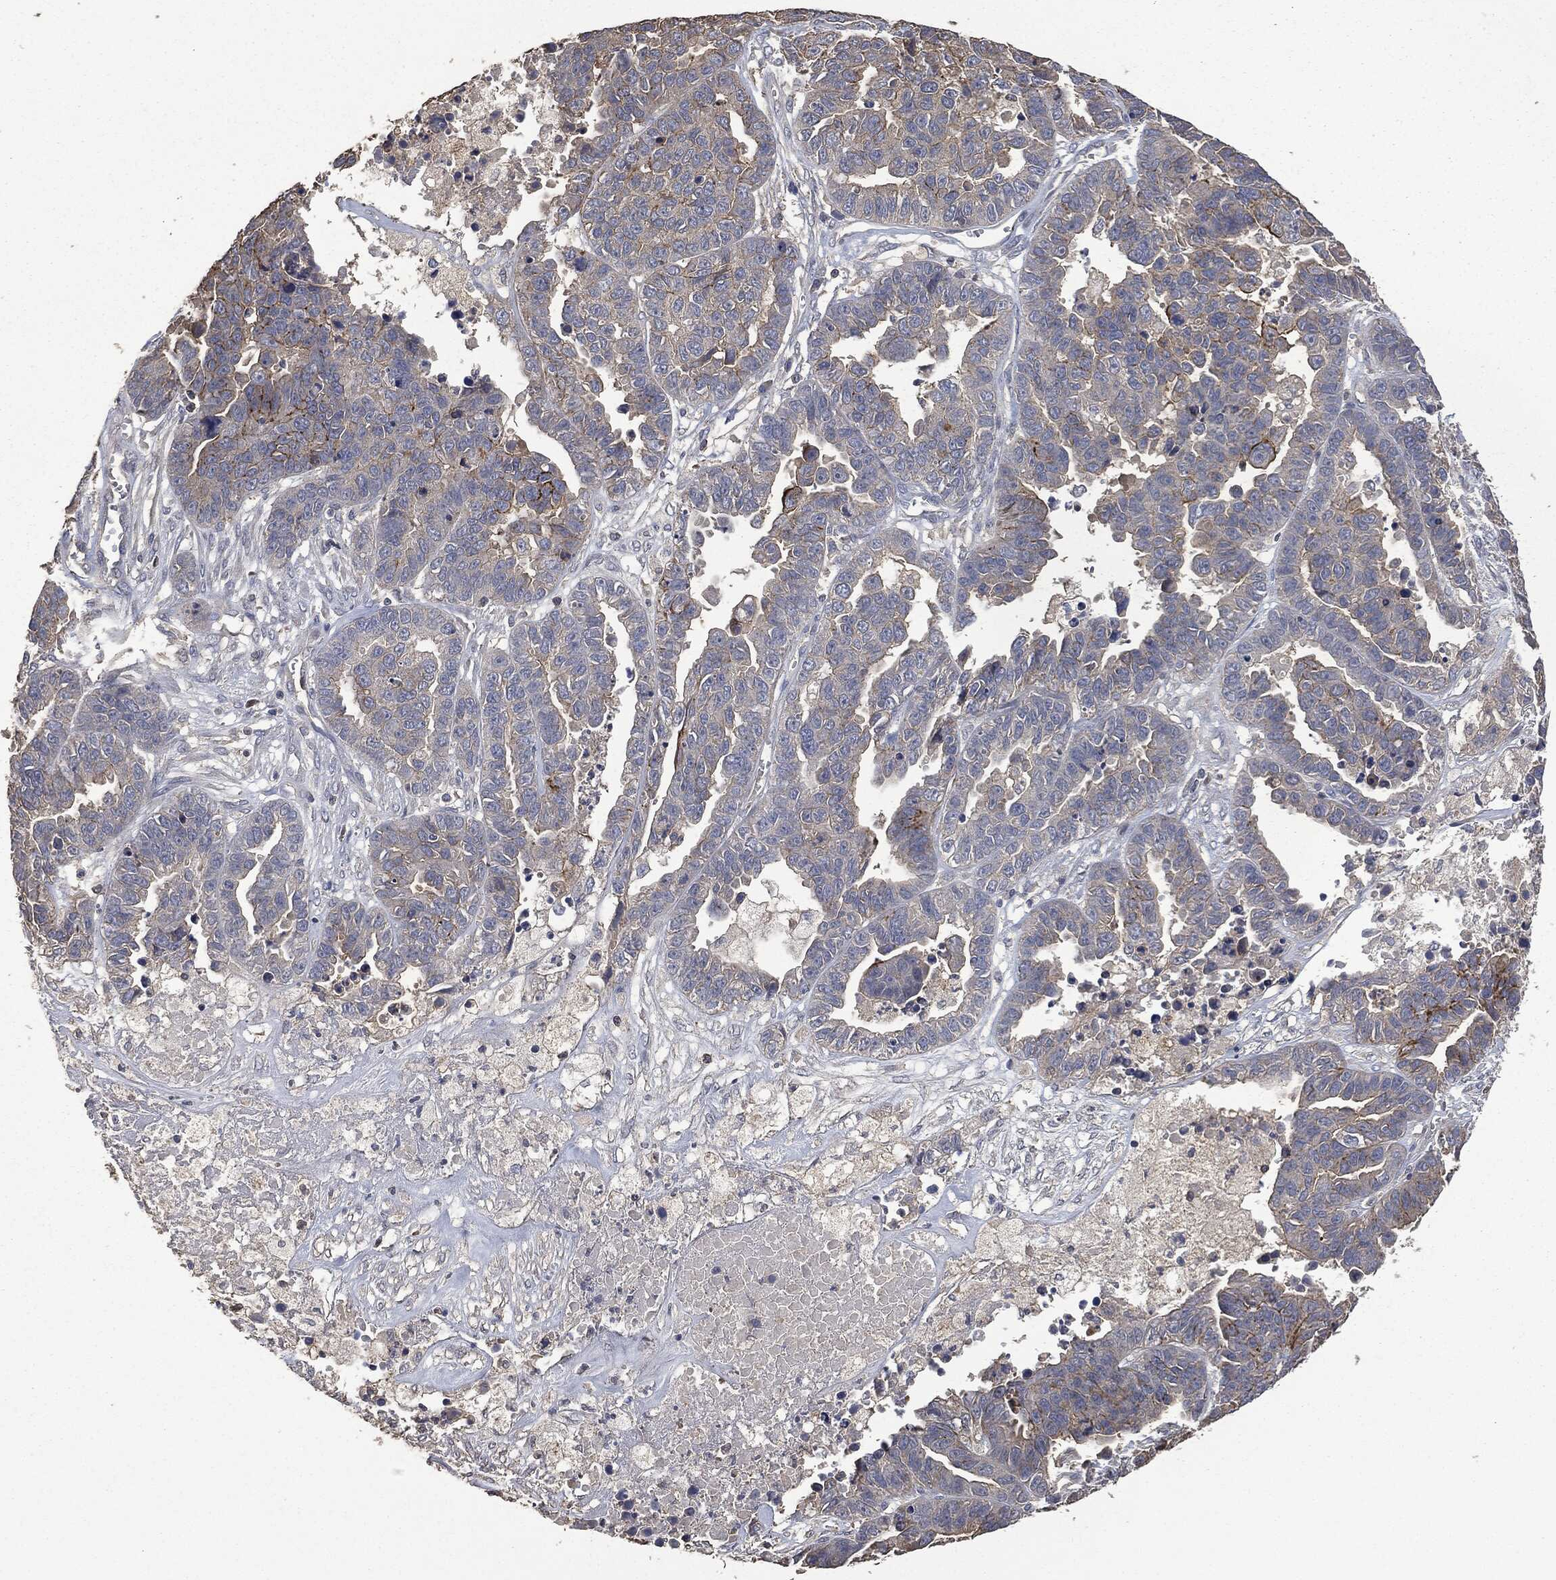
{"staining": {"intensity": "negative", "quantity": "none", "location": "none"}, "tissue": "ovarian cancer", "cell_type": "Tumor cells", "image_type": "cancer", "snomed": [{"axis": "morphology", "description": "Cystadenocarcinoma, serous, NOS"}, {"axis": "topography", "description": "Ovary"}], "caption": "Serous cystadenocarcinoma (ovarian) was stained to show a protein in brown. There is no significant staining in tumor cells. (IHC, brightfield microscopy, high magnification).", "gene": "MSLN", "patient": {"sex": "female", "age": 87}}